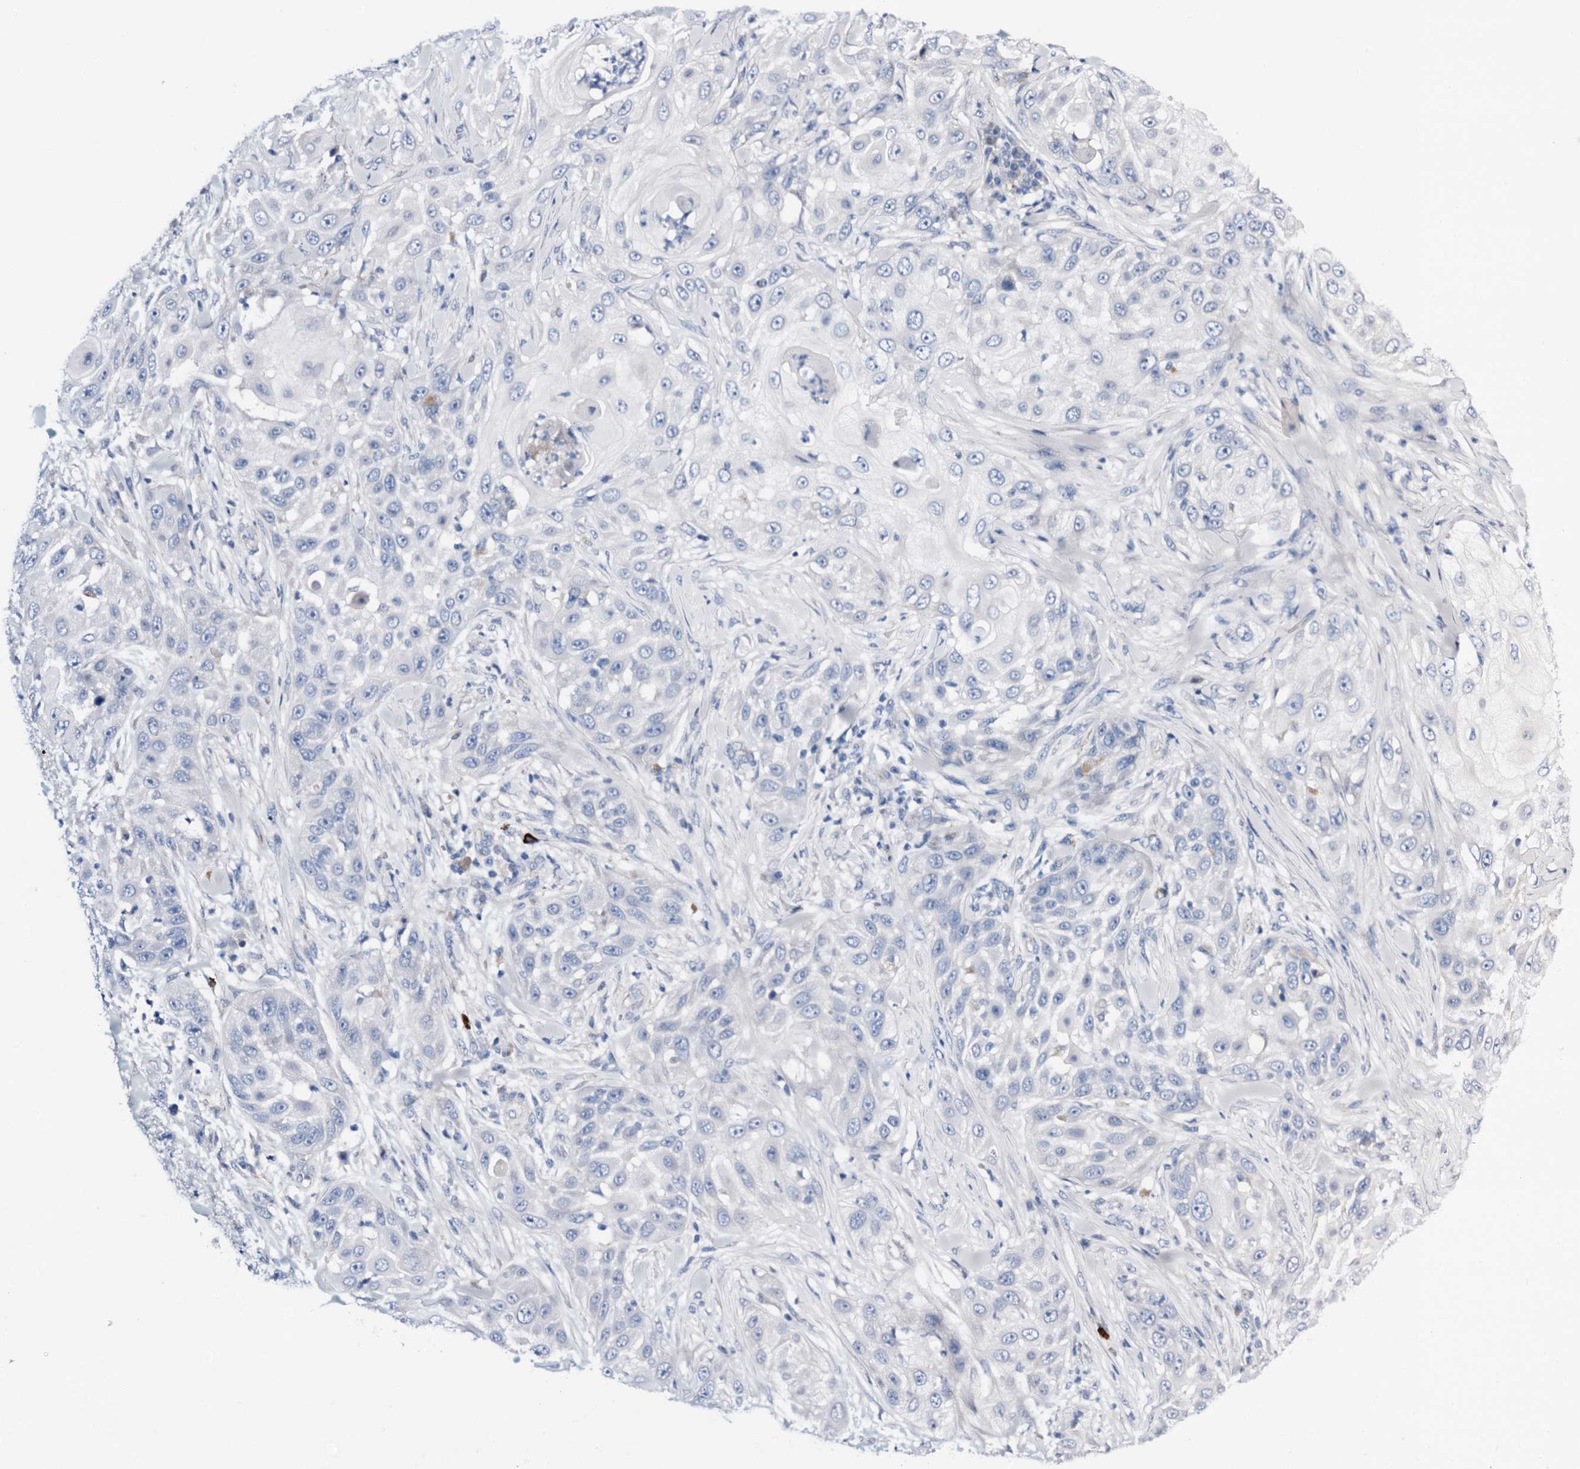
{"staining": {"intensity": "negative", "quantity": "none", "location": "none"}, "tissue": "skin cancer", "cell_type": "Tumor cells", "image_type": "cancer", "snomed": [{"axis": "morphology", "description": "Squamous cell carcinoma, NOS"}, {"axis": "topography", "description": "Skin"}], "caption": "Histopathology image shows no significant protein positivity in tumor cells of skin squamous cell carcinoma.", "gene": "C1QTNF4", "patient": {"sex": "female", "age": 44}}